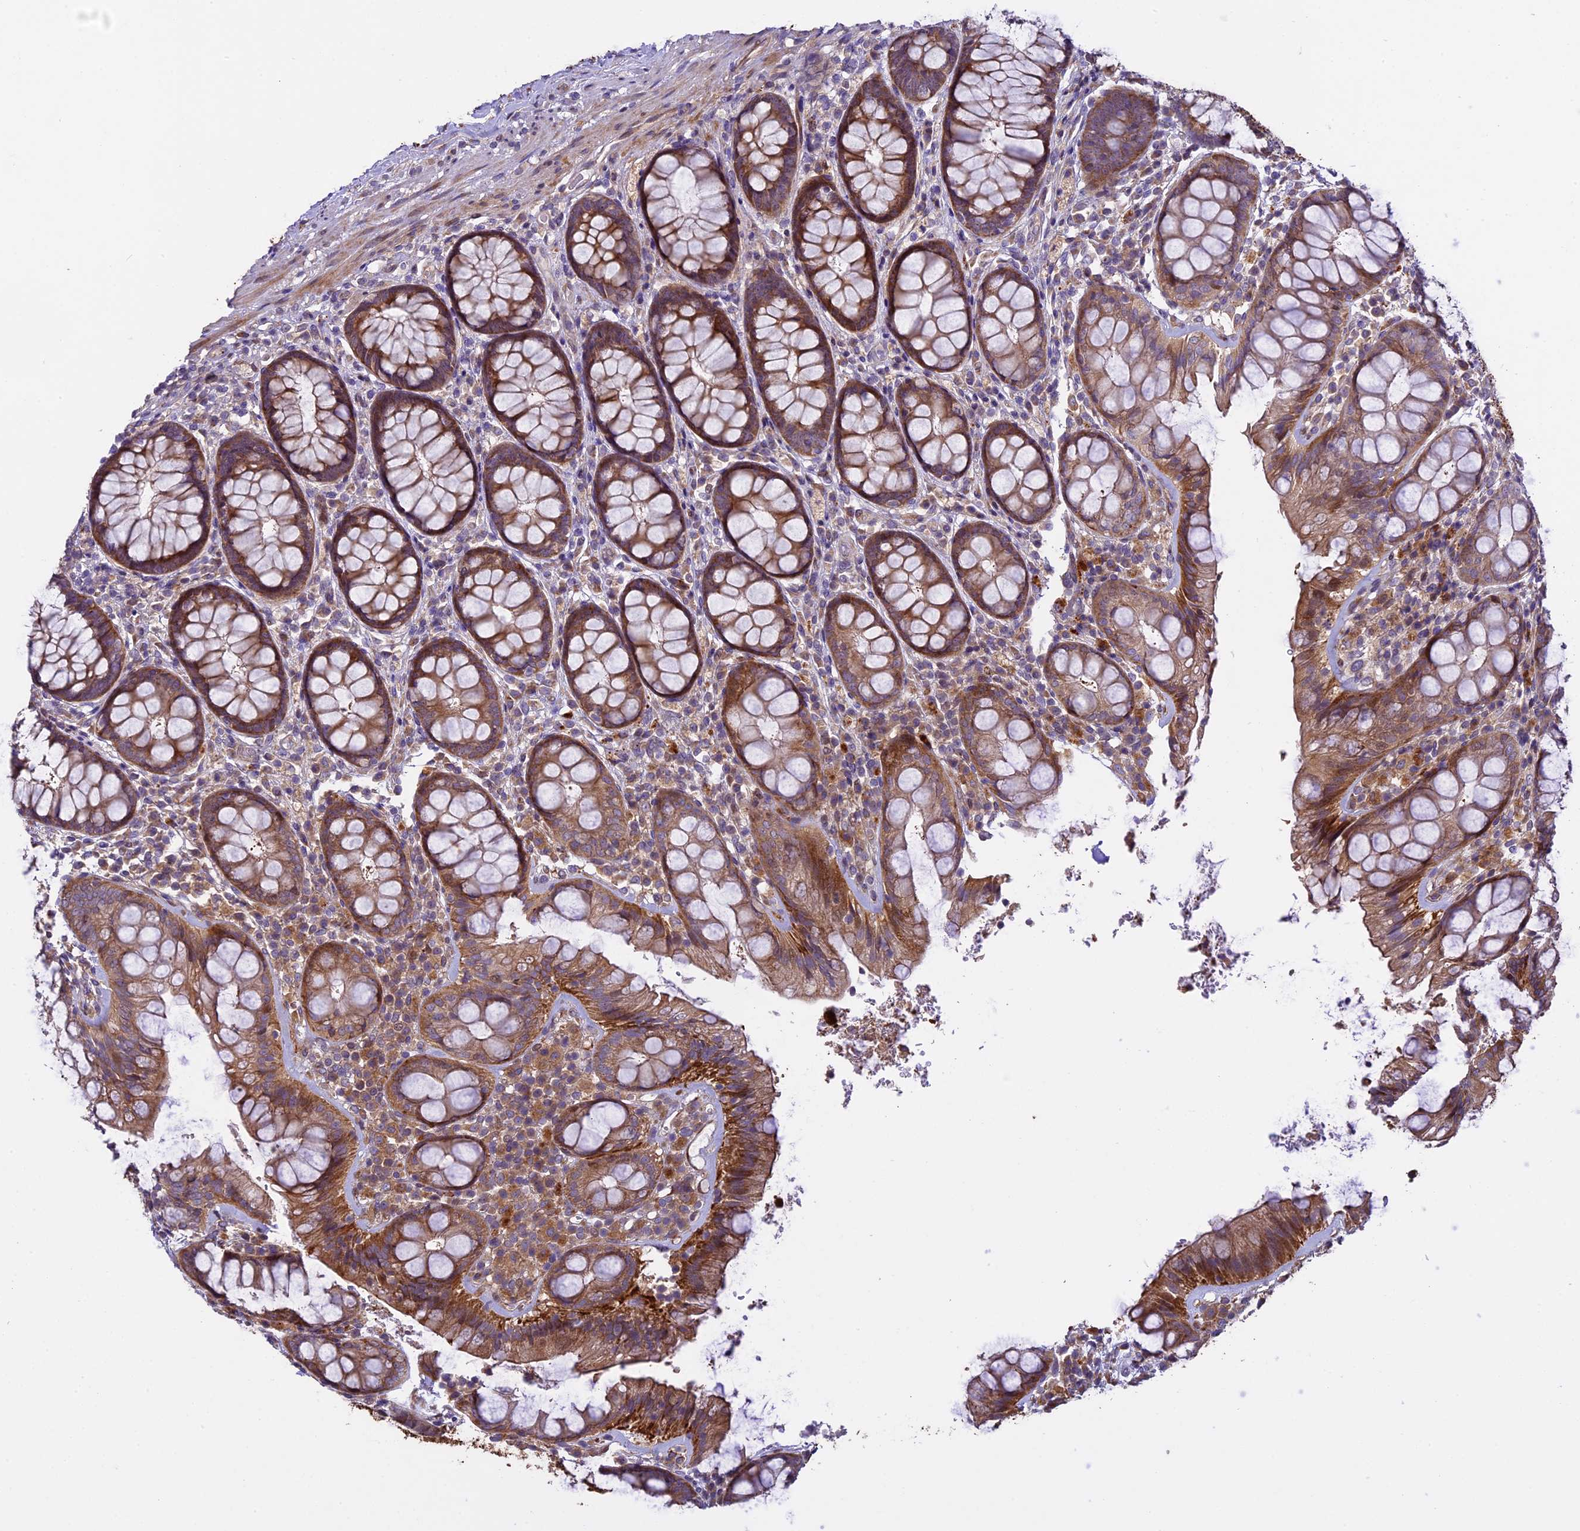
{"staining": {"intensity": "moderate", "quantity": ">75%", "location": "cytoplasmic/membranous"}, "tissue": "rectum", "cell_type": "Glandular cells", "image_type": "normal", "snomed": [{"axis": "morphology", "description": "Normal tissue, NOS"}, {"axis": "topography", "description": "Rectum"}], "caption": "Glandular cells exhibit medium levels of moderate cytoplasmic/membranous positivity in approximately >75% of cells in benign rectum.", "gene": "SPIRE1", "patient": {"sex": "male", "age": 83}}